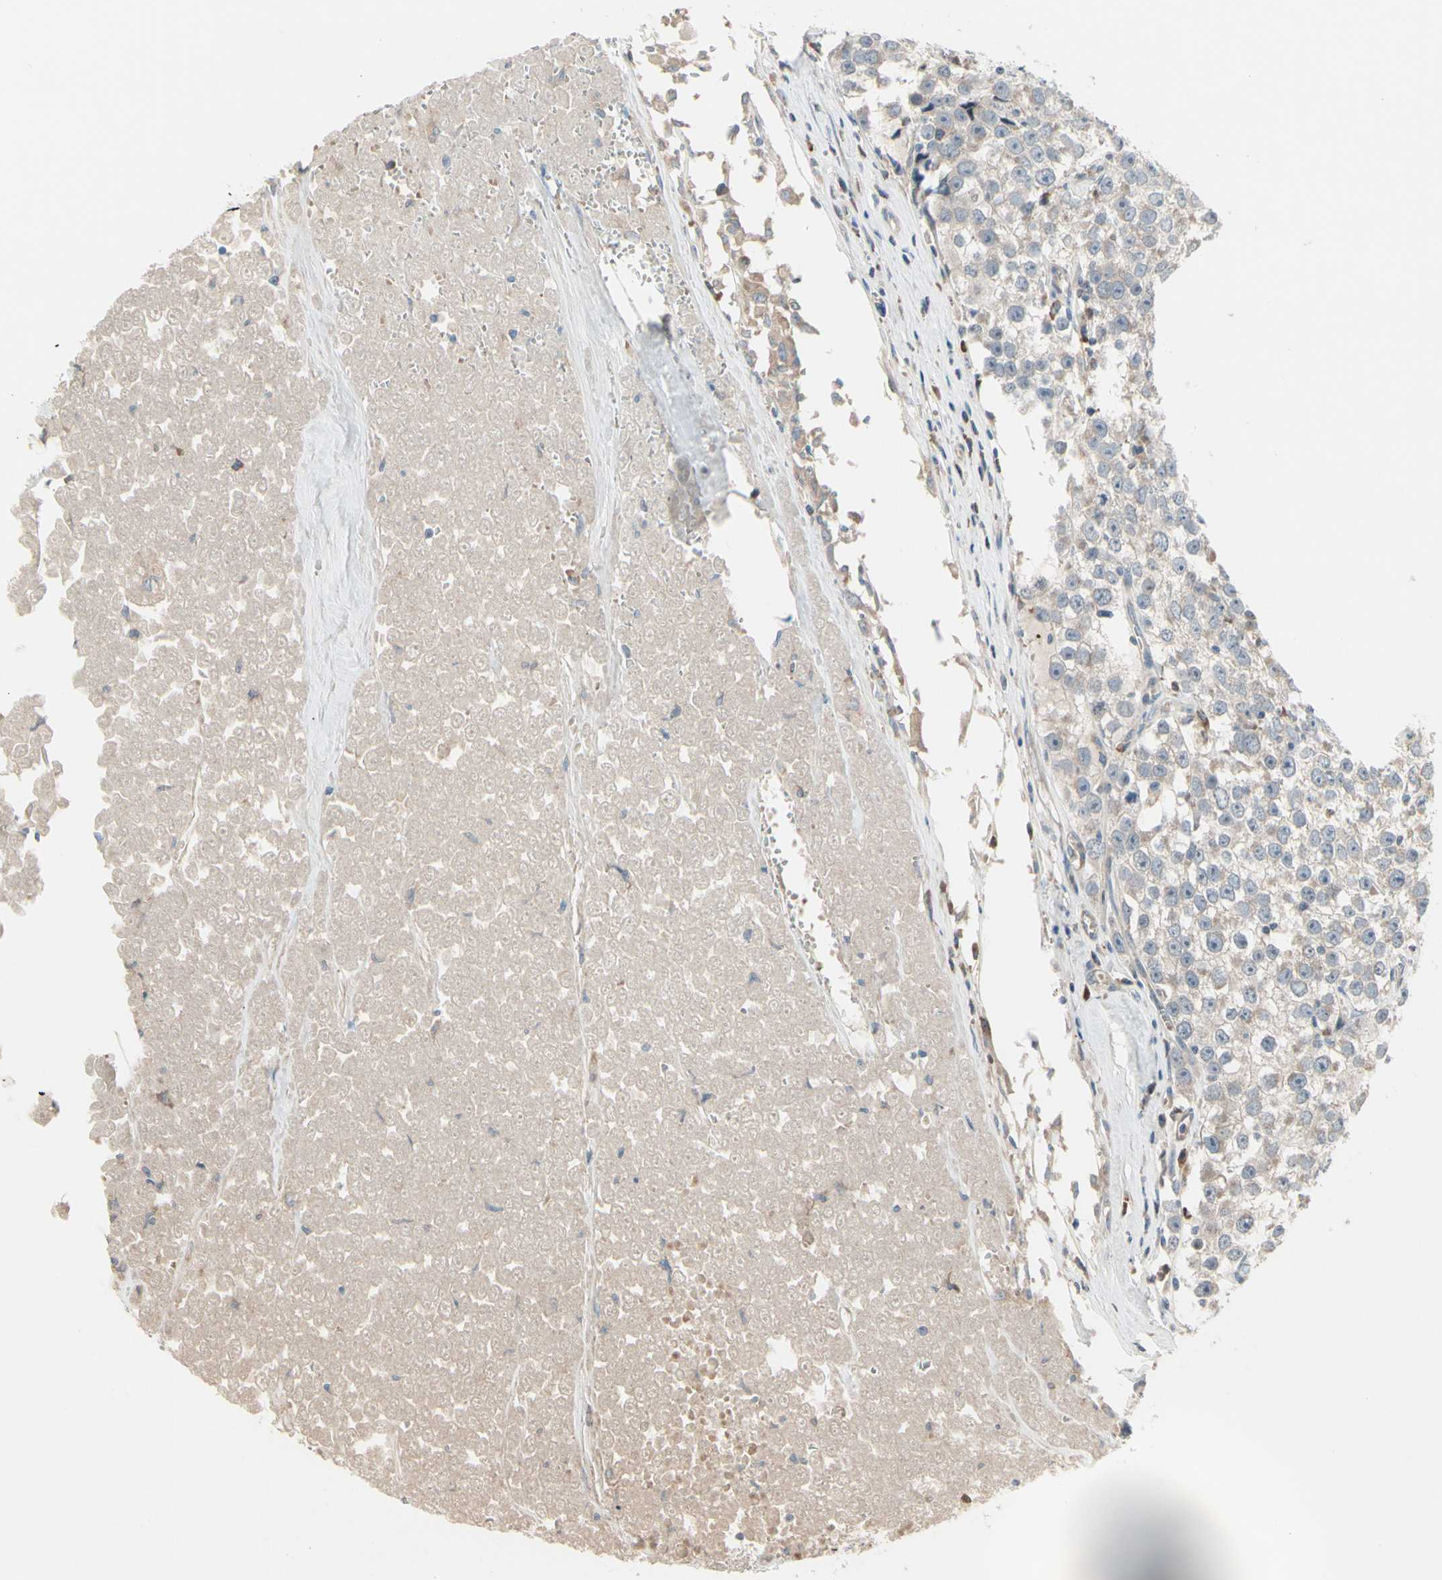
{"staining": {"intensity": "weak", "quantity": "<25%", "location": "cytoplasmic/membranous"}, "tissue": "testis cancer", "cell_type": "Tumor cells", "image_type": "cancer", "snomed": [{"axis": "morphology", "description": "Seminoma, NOS"}, {"axis": "morphology", "description": "Carcinoma, Embryonal, NOS"}, {"axis": "topography", "description": "Testis"}], "caption": "The image reveals no staining of tumor cells in testis cancer.", "gene": "SNX29", "patient": {"sex": "male", "age": 52}}